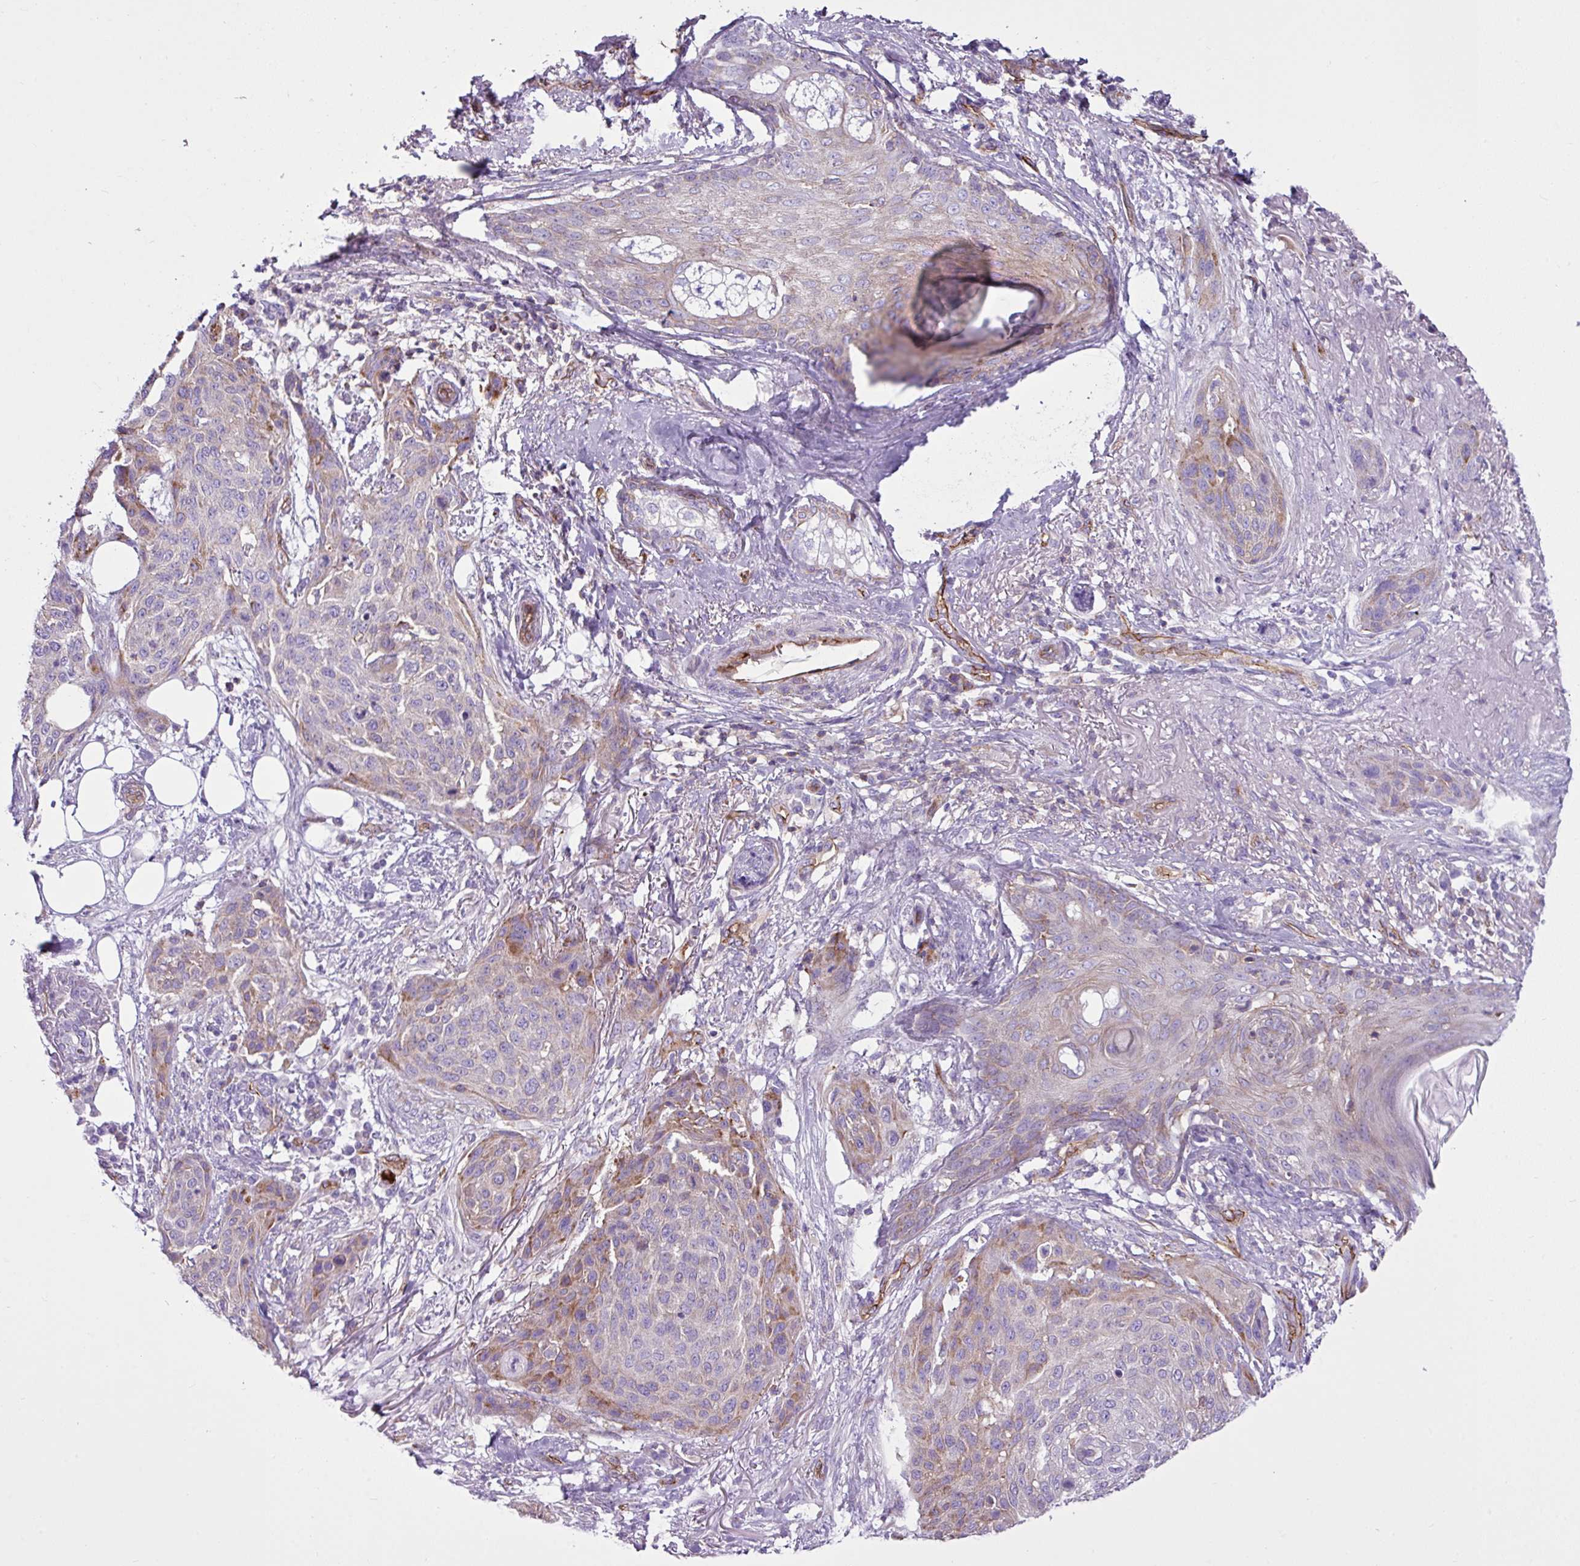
{"staining": {"intensity": "weak", "quantity": "<25%", "location": "cytoplasmic/membranous"}, "tissue": "skin cancer", "cell_type": "Tumor cells", "image_type": "cancer", "snomed": [{"axis": "morphology", "description": "Squamous cell carcinoma, NOS"}, {"axis": "topography", "description": "Skin"}], "caption": "Immunohistochemistry (IHC) histopathology image of neoplastic tissue: human squamous cell carcinoma (skin) stained with DAB shows no significant protein expression in tumor cells.", "gene": "EME2", "patient": {"sex": "female", "age": 87}}